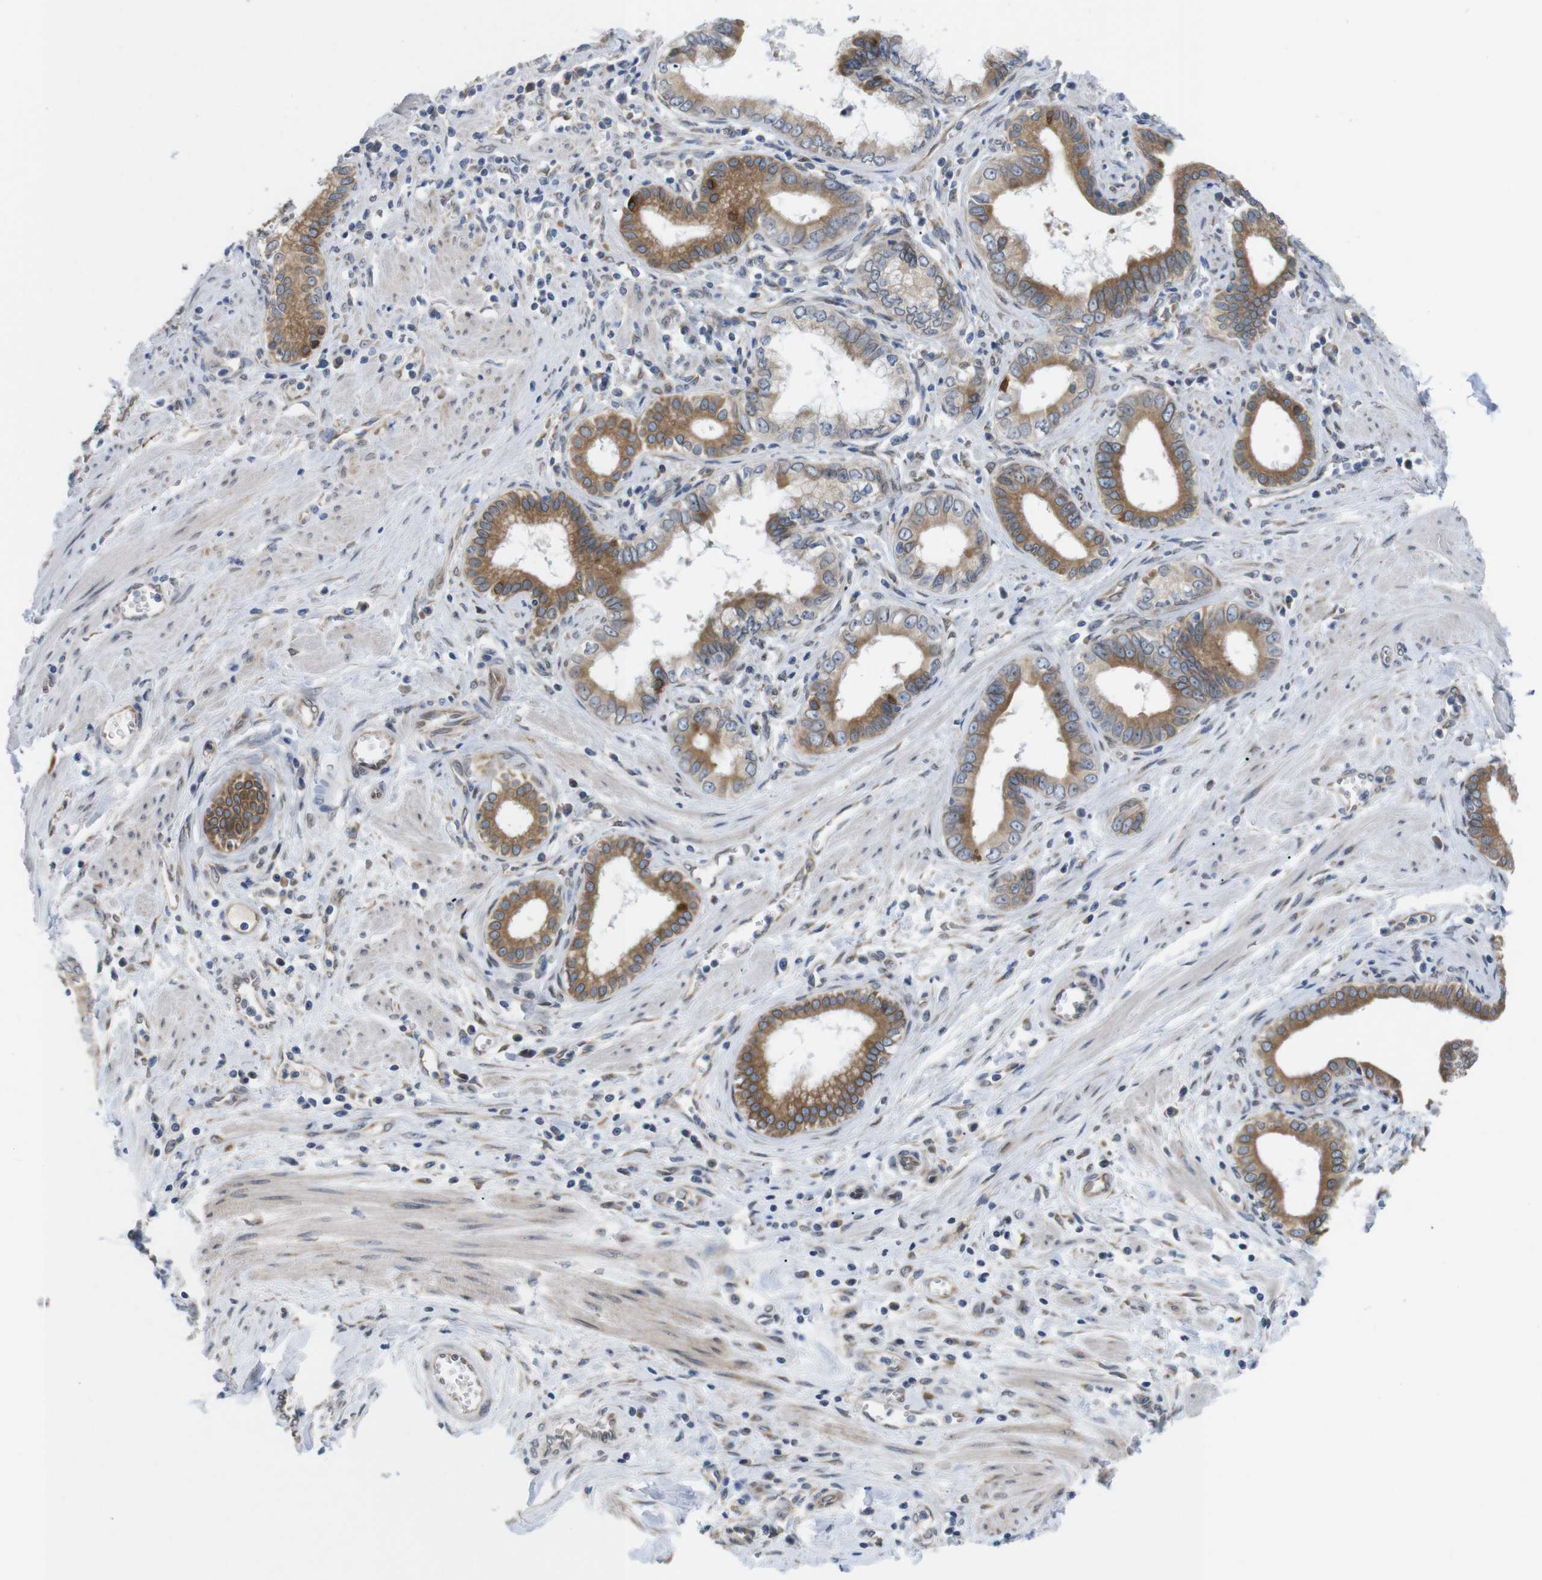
{"staining": {"intensity": "moderate", "quantity": ">75%", "location": "cytoplasmic/membranous"}, "tissue": "pancreatic cancer", "cell_type": "Tumor cells", "image_type": "cancer", "snomed": [{"axis": "morphology", "description": "Normal tissue, NOS"}, {"axis": "topography", "description": "Lymph node"}], "caption": "Immunohistochemistry of pancreatic cancer reveals medium levels of moderate cytoplasmic/membranous staining in approximately >75% of tumor cells.", "gene": "HACD3", "patient": {"sex": "male", "age": 50}}